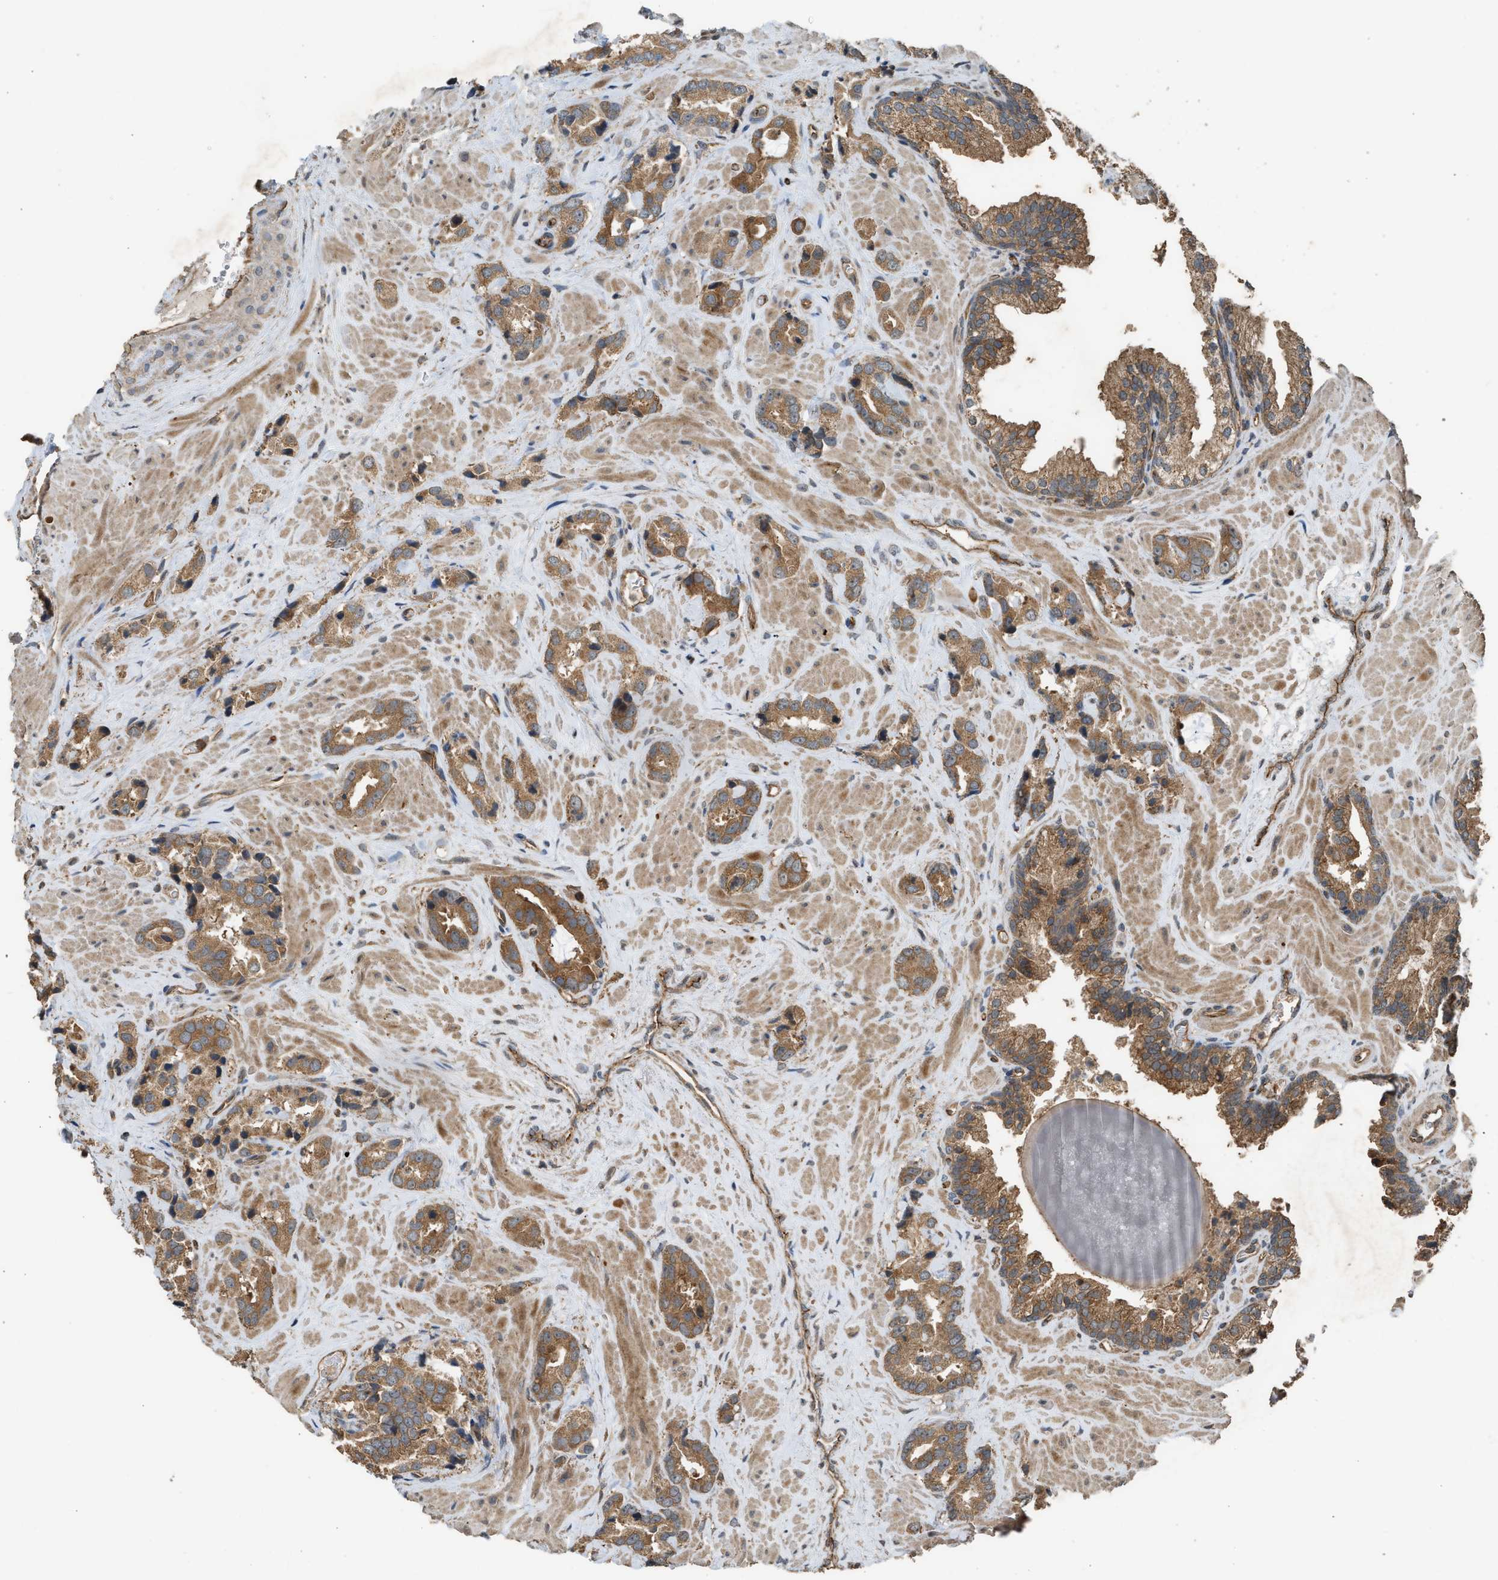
{"staining": {"intensity": "moderate", "quantity": ">75%", "location": "cytoplasmic/membranous"}, "tissue": "prostate cancer", "cell_type": "Tumor cells", "image_type": "cancer", "snomed": [{"axis": "morphology", "description": "Adenocarcinoma, High grade"}, {"axis": "topography", "description": "Prostate"}], "caption": "Protein expression analysis of adenocarcinoma (high-grade) (prostate) shows moderate cytoplasmic/membranous expression in about >75% of tumor cells. (Stains: DAB (3,3'-diaminobenzidine) in brown, nuclei in blue, Microscopy: brightfield microscopy at high magnification).", "gene": "HIP1R", "patient": {"sex": "male", "age": 64}}